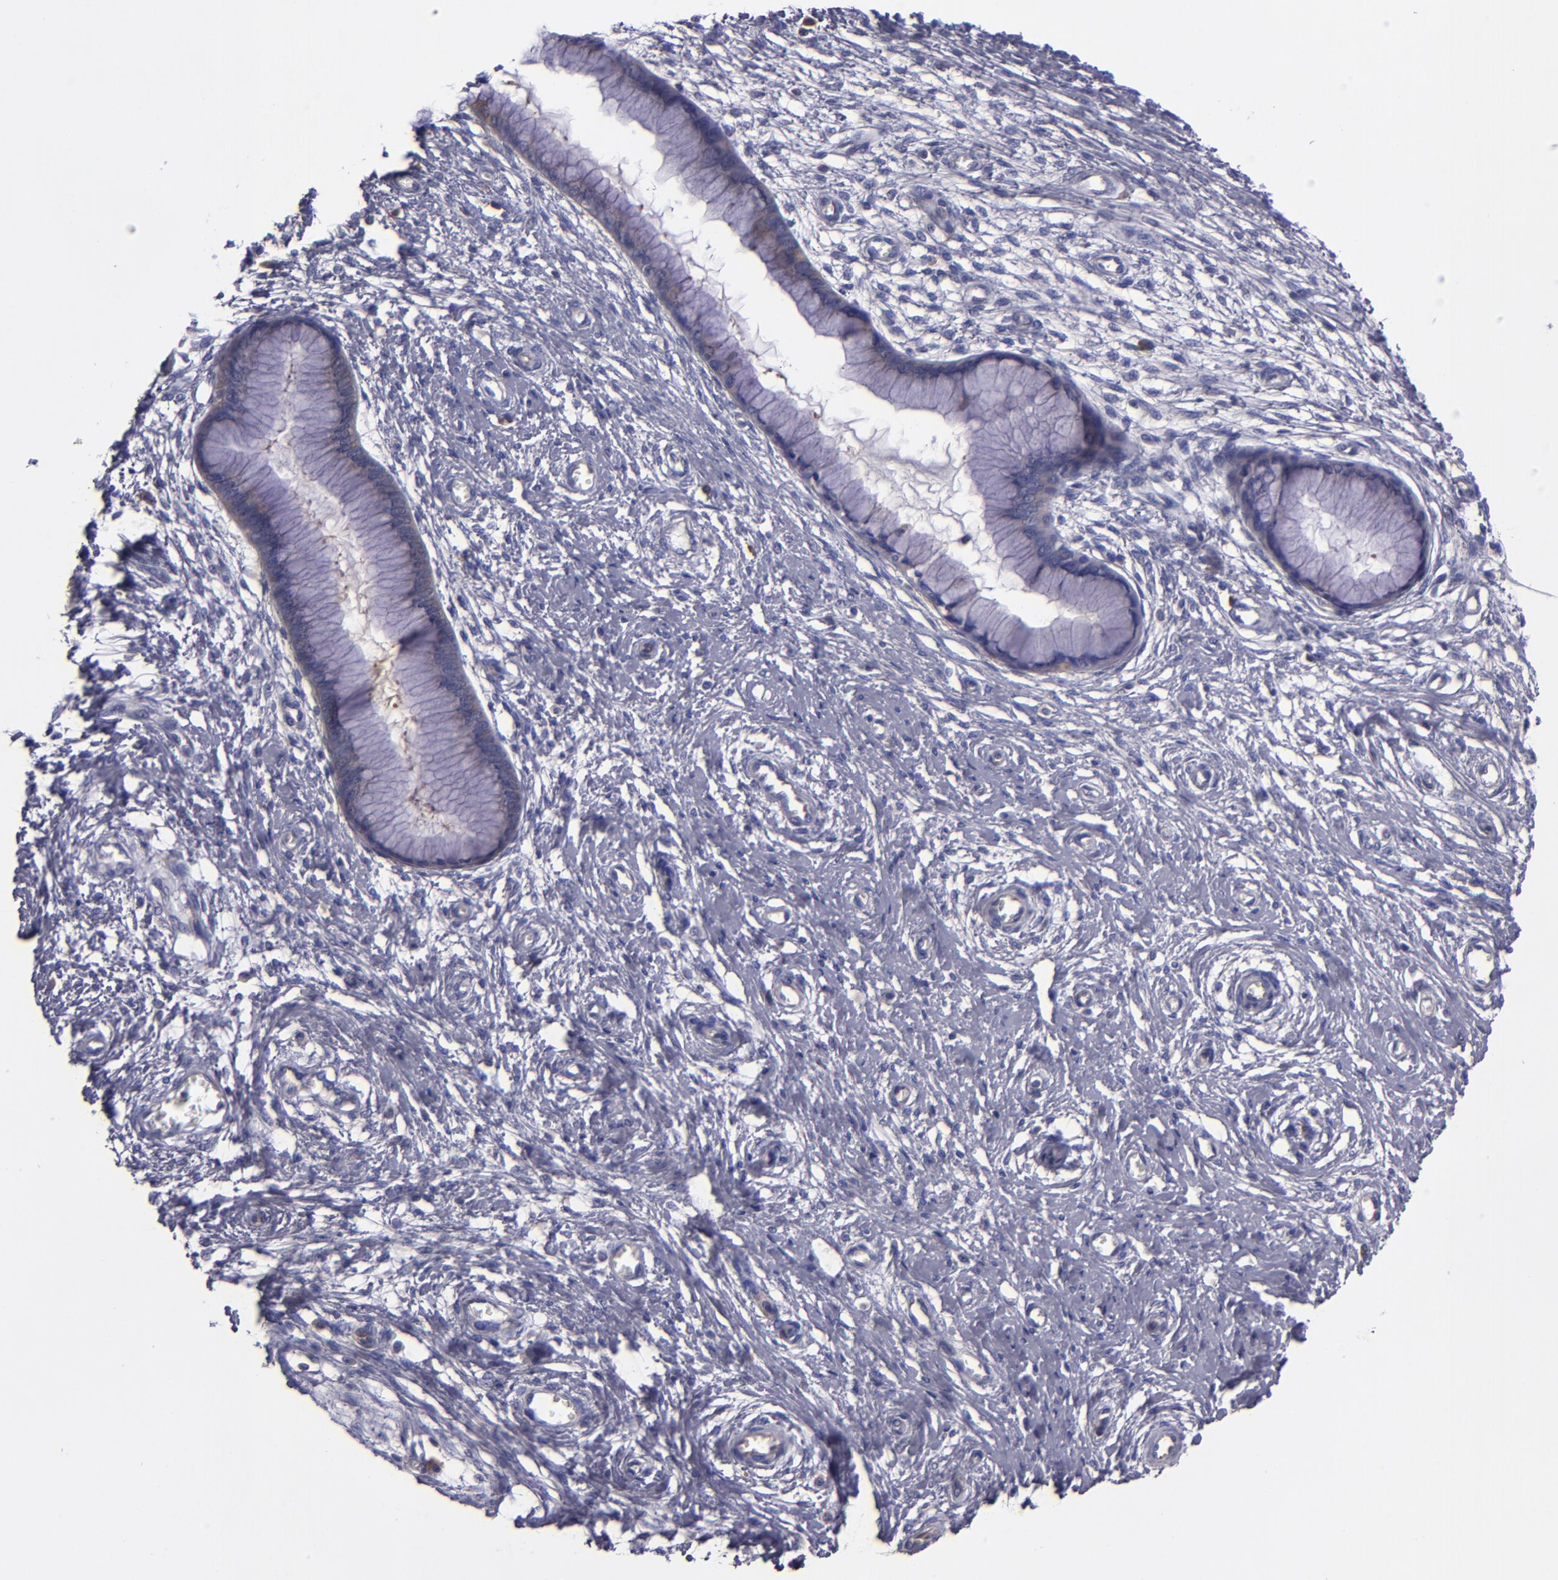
{"staining": {"intensity": "weak", "quantity": "<25%", "location": "cytoplasmic/membranous"}, "tissue": "cervix", "cell_type": "Glandular cells", "image_type": "normal", "snomed": [{"axis": "morphology", "description": "Normal tissue, NOS"}, {"axis": "topography", "description": "Cervix"}], "caption": "The micrograph displays no significant staining in glandular cells of cervix.", "gene": "CARS1", "patient": {"sex": "female", "age": 55}}